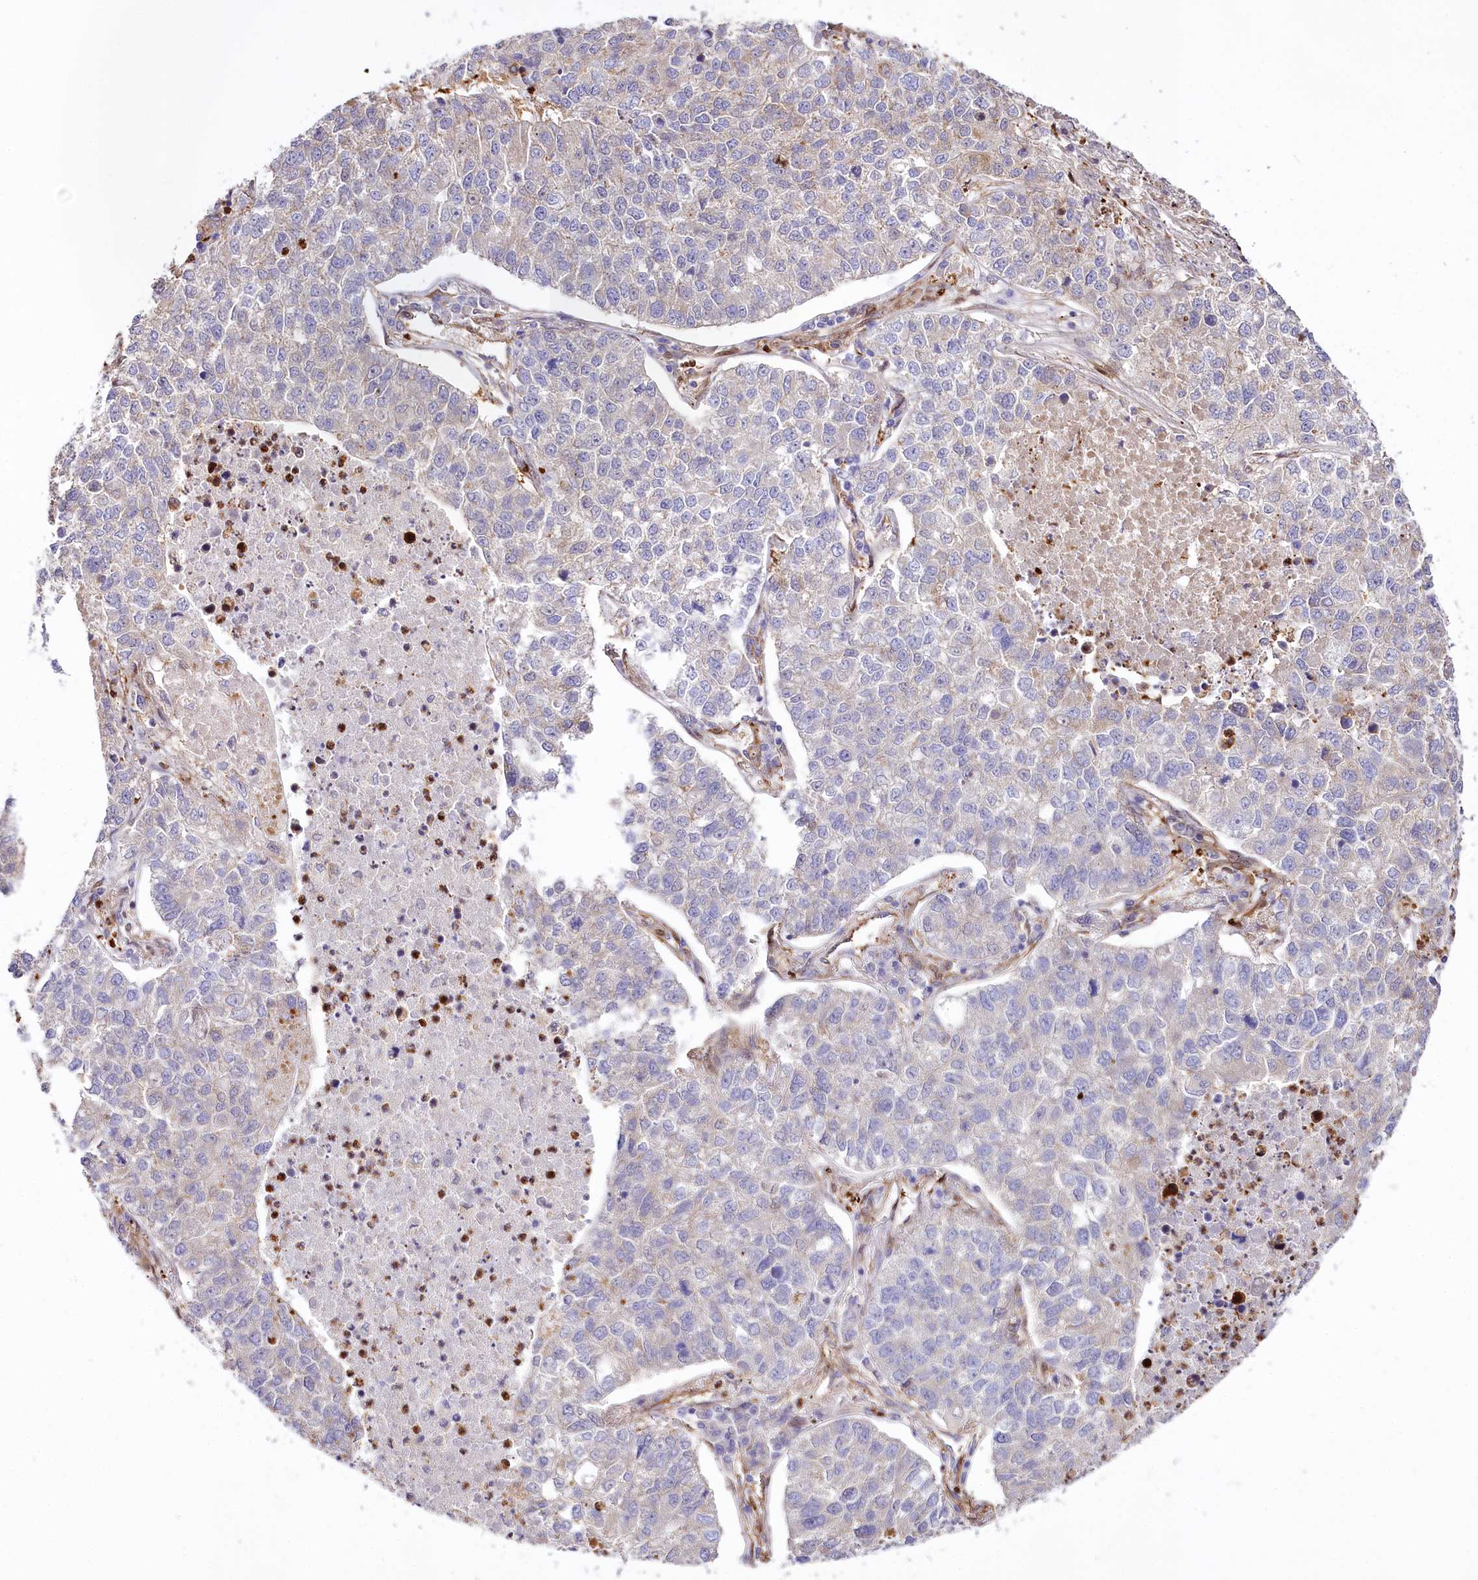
{"staining": {"intensity": "weak", "quantity": "<25%", "location": "cytoplasmic/membranous"}, "tissue": "lung cancer", "cell_type": "Tumor cells", "image_type": "cancer", "snomed": [{"axis": "morphology", "description": "Adenocarcinoma, NOS"}, {"axis": "topography", "description": "Lung"}], "caption": "Immunohistochemical staining of lung adenocarcinoma shows no significant positivity in tumor cells.", "gene": "PTMS", "patient": {"sex": "male", "age": 49}}